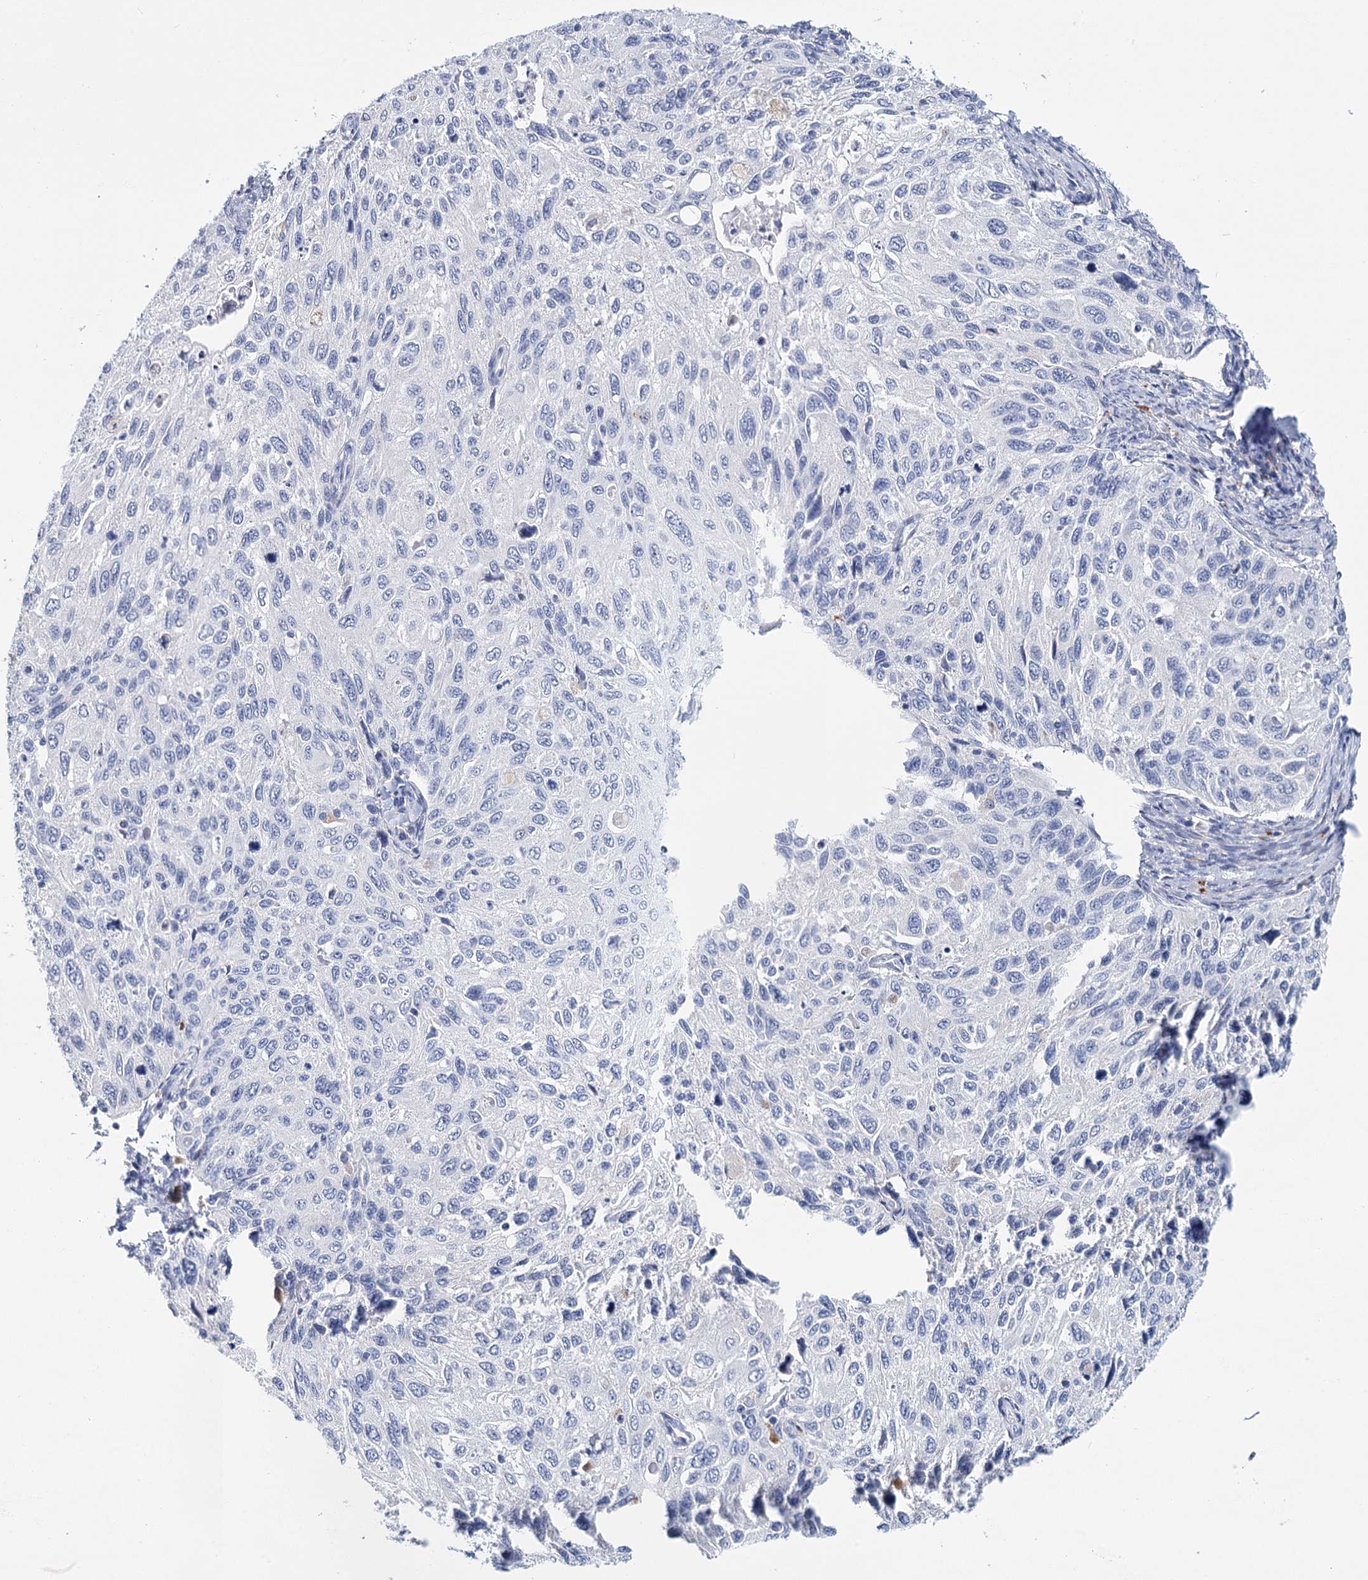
{"staining": {"intensity": "negative", "quantity": "none", "location": "none"}, "tissue": "cervical cancer", "cell_type": "Tumor cells", "image_type": "cancer", "snomed": [{"axis": "morphology", "description": "Squamous cell carcinoma, NOS"}, {"axis": "topography", "description": "Cervix"}], "caption": "Tumor cells show no significant protein staining in cervical squamous cell carcinoma.", "gene": "METTL7B", "patient": {"sex": "female", "age": 70}}